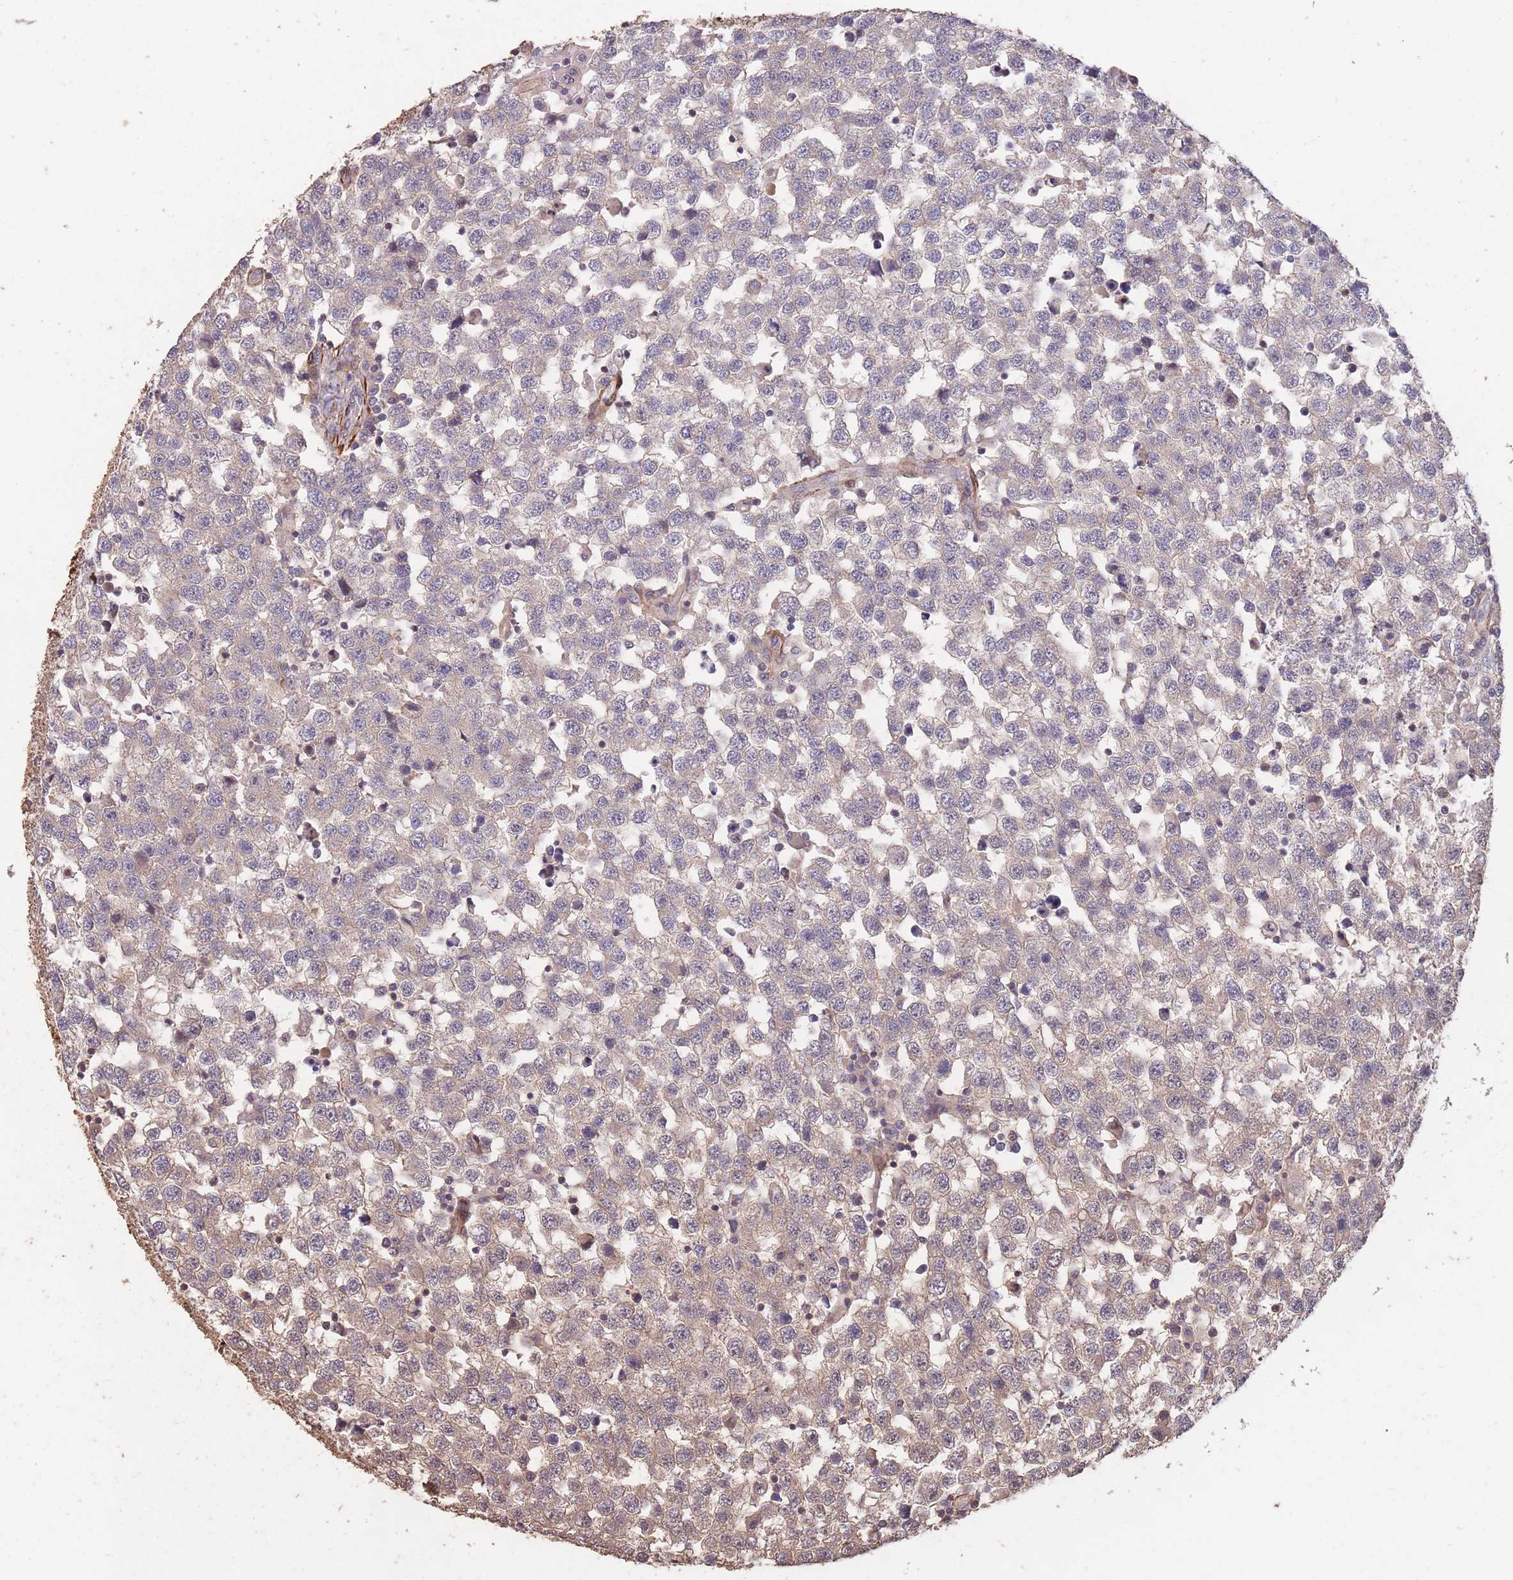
{"staining": {"intensity": "moderate", "quantity": "25%-75%", "location": "cytoplasmic/membranous"}, "tissue": "testis cancer", "cell_type": "Tumor cells", "image_type": "cancer", "snomed": [{"axis": "morphology", "description": "Seminoma, NOS"}, {"axis": "topography", "description": "Testis"}], "caption": "This image reveals testis seminoma stained with immunohistochemistry (IHC) to label a protein in brown. The cytoplasmic/membranous of tumor cells show moderate positivity for the protein. Nuclei are counter-stained blue.", "gene": "NLRC4", "patient": {"sex": "male", "age": 34}}